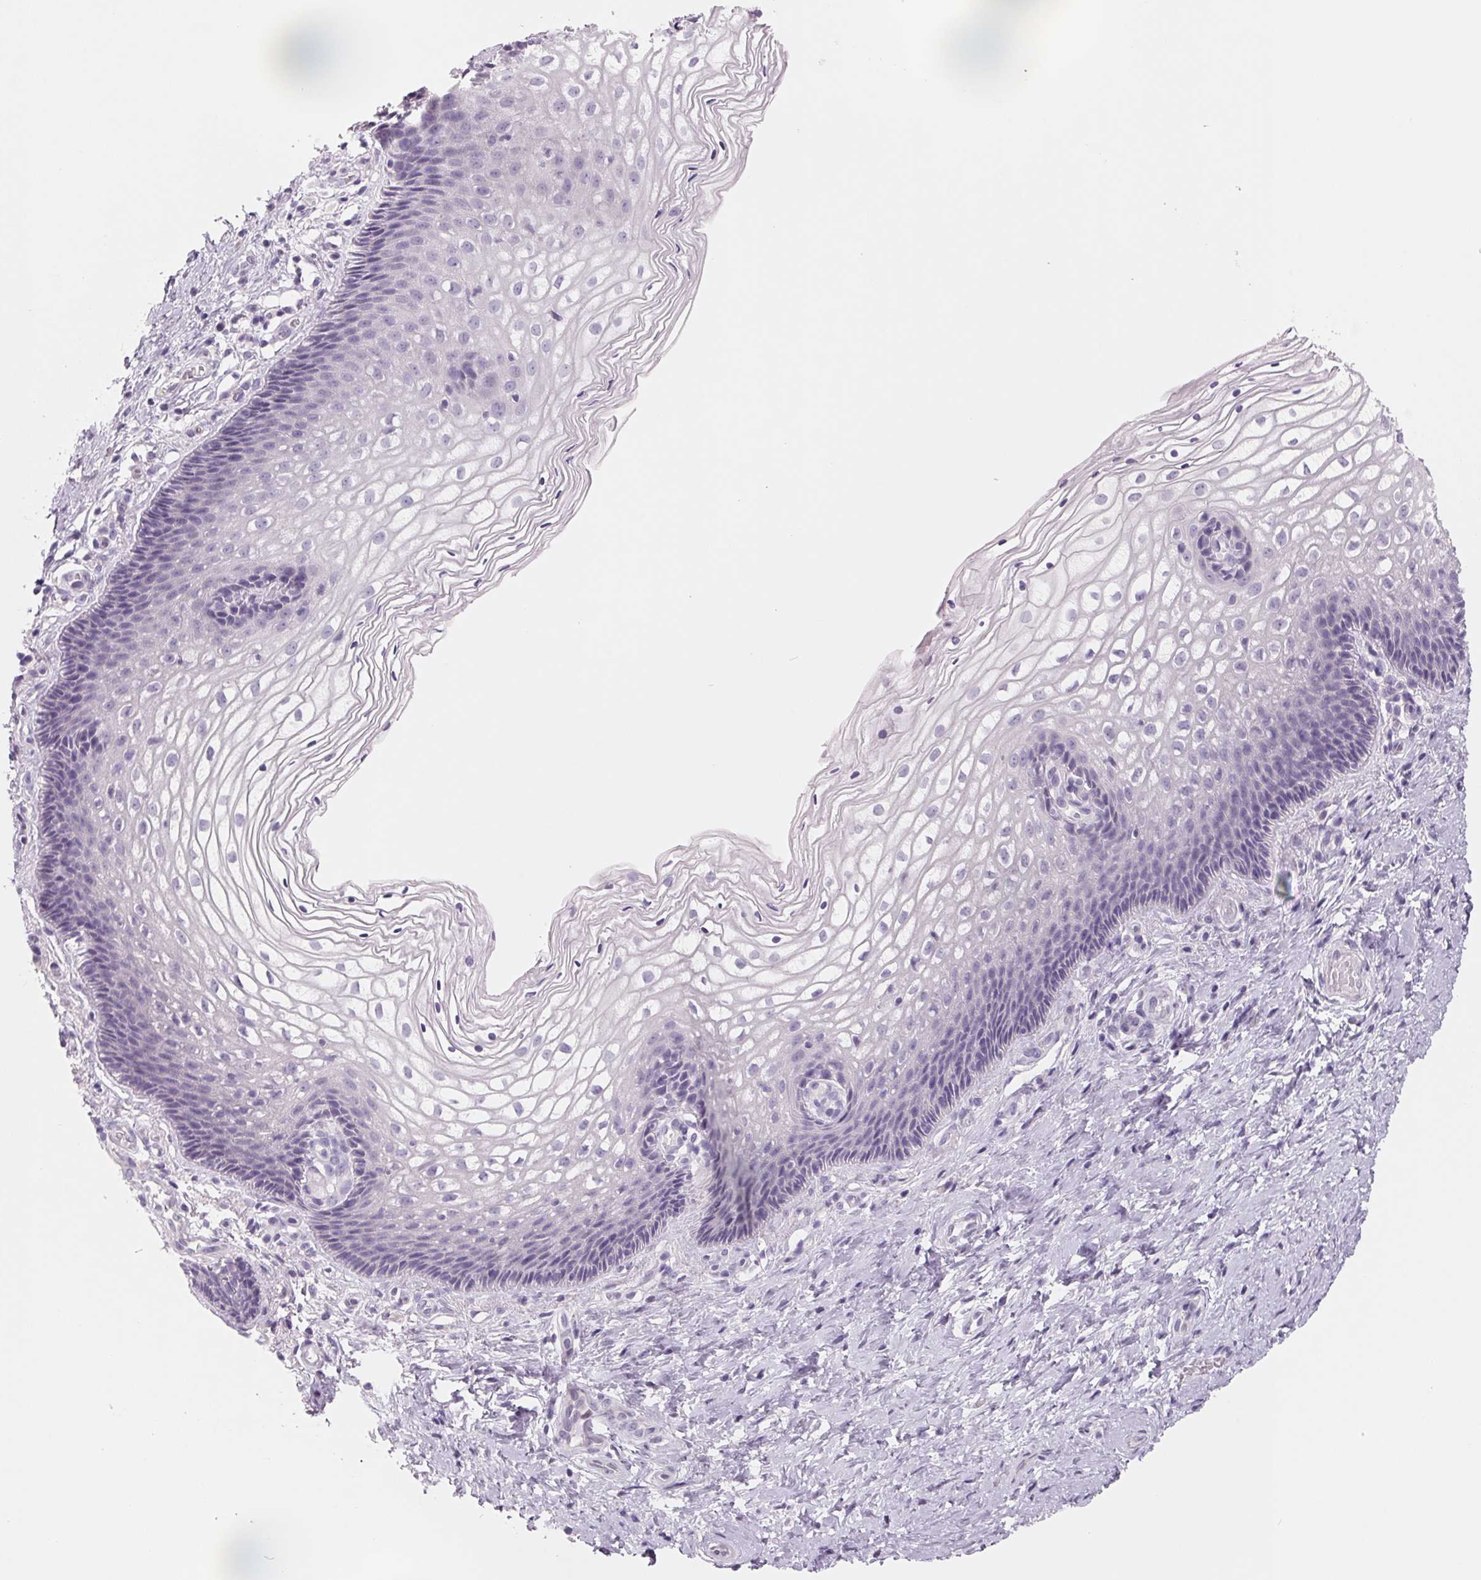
{"staining": {"intensity": "negative", "quantity": "none", "location": "none"}, "tissue": "cervix", "cell_type": "Glandular cells", "image_type": "normal", "snomed": [{"axis": "morphology", "description": "Normal tissue, NOS"}, {"axis": "topography", "description": "Cervix"}], "caption": "Unremarkable cervix was stained to show a protein in brown. There is no significant positivity in glandular cells. (Brightfield microscopy of DAB (3,3'-diaminobenzidine) IHC at high magnification).", "gene": "FTCD", "patient": {"sex": "female", "age": 34}}